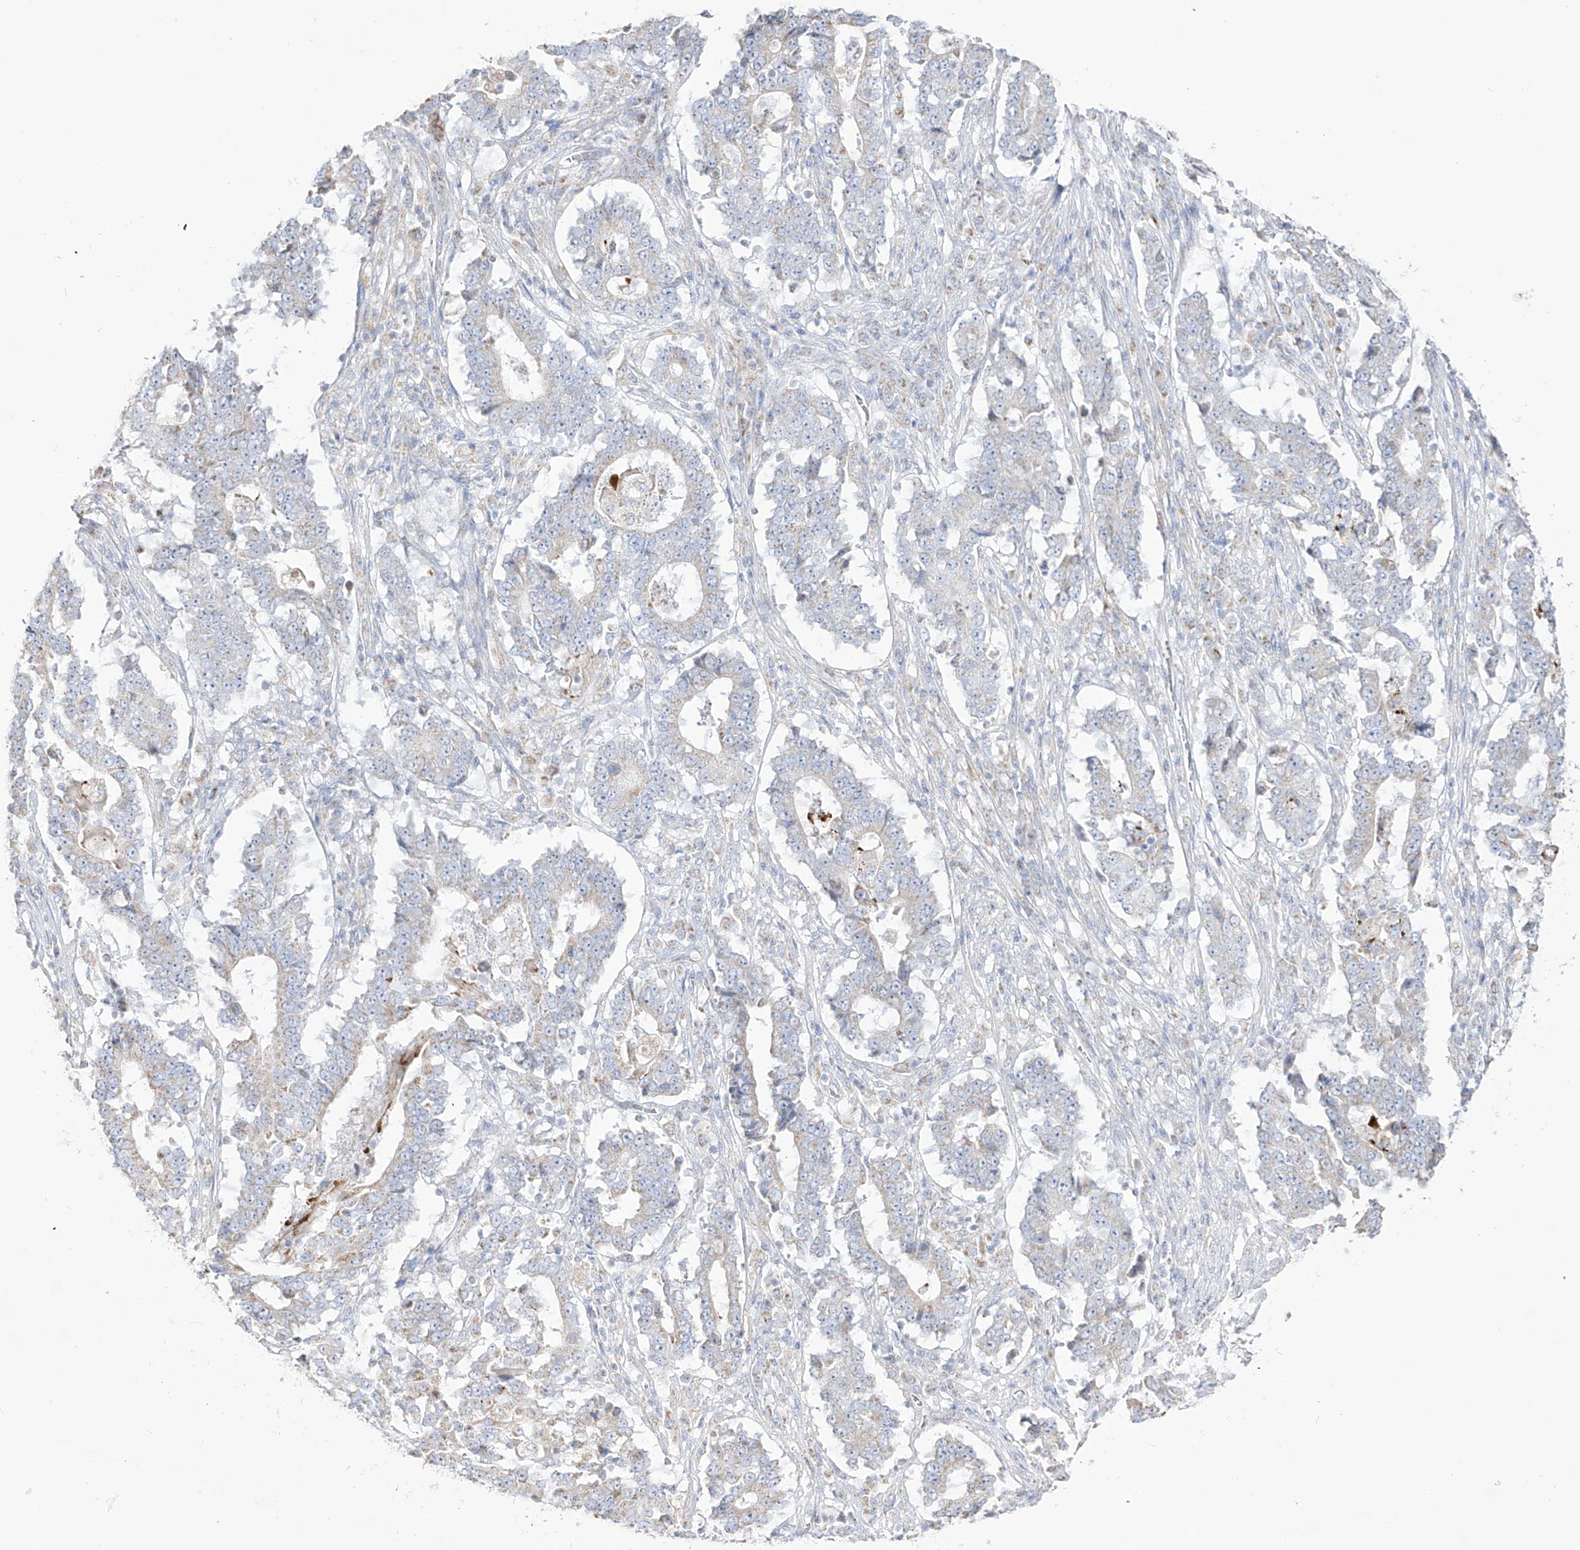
{"staining": {"intensity": "weak", "quantity": "<25%", "location": "cytoplasmic/membranous"}, "tissue": "stomach cancer", "cell_type": "Tumor cells", "image_type": "cancer", "snomed": [{"axis": "morphology", "description": "Adenocarcinoma, NOS"}, {"axis": "topography", "description": "Stomach"}], "caption": "Image shows no protein staining in tumor cells of stomach adenocarcinoma tissue.", "gene": "RCHY1", "patient": {"sex": "male", "age": 59}}